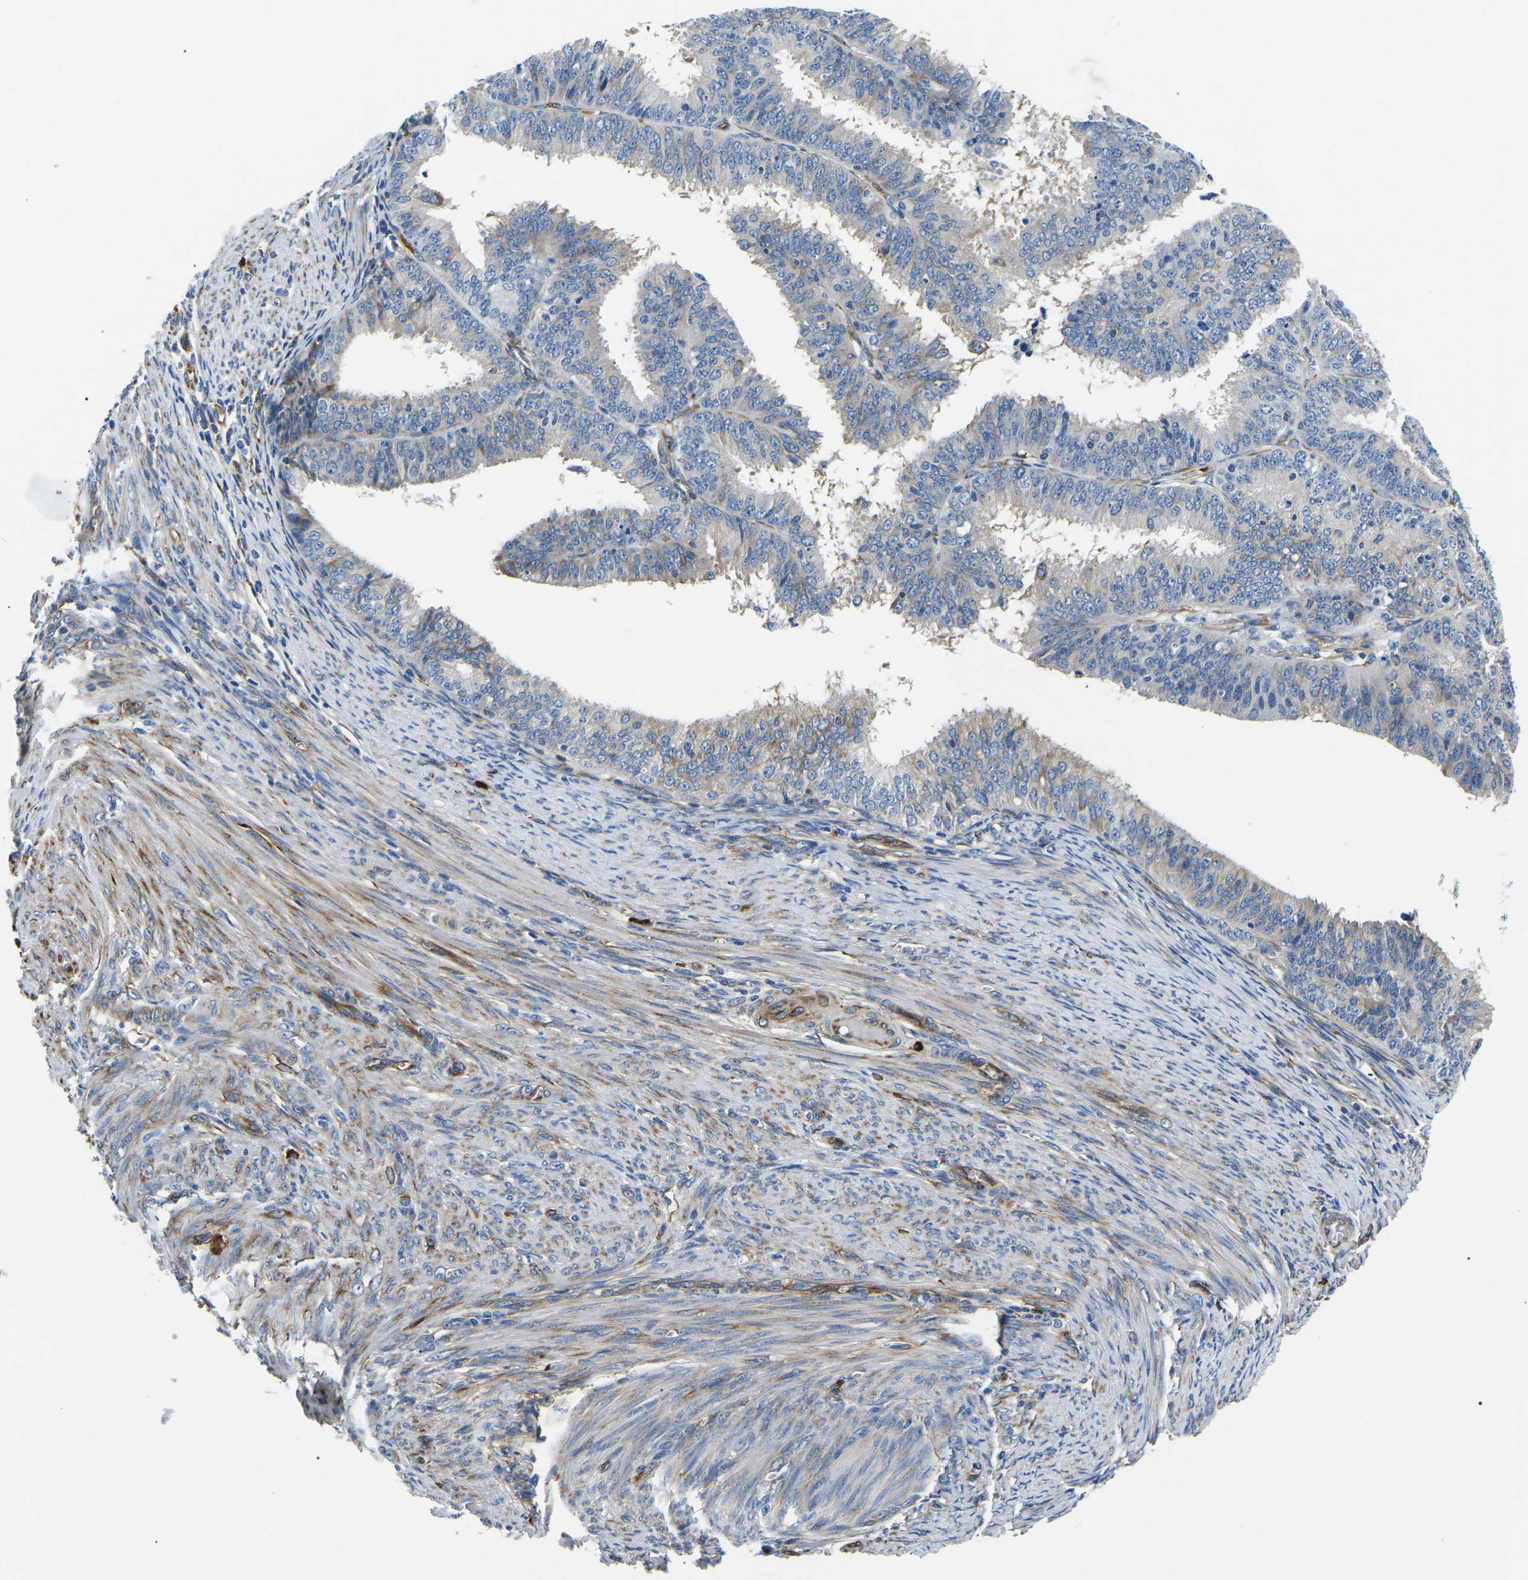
{"staining": {"intensity": "weak", "quantity": "<25%", "location": "cytoplasmic/membranous"}, "tissue": "endometrial cancer", "cell_type": "Tumor cells", "image_type": "cancer", "snomed": [{"axis": "morphology", "description": "Adenocarcinoma, NOS"}, {"axis": "topography", "description": "Endometrium"}], "caption": "Endometrial cancer was stained to show a protein in brown. There is no significant staining in tumor cells.", "gene": "DUSP8", "patient": {"sex": "female", "age": 70}}